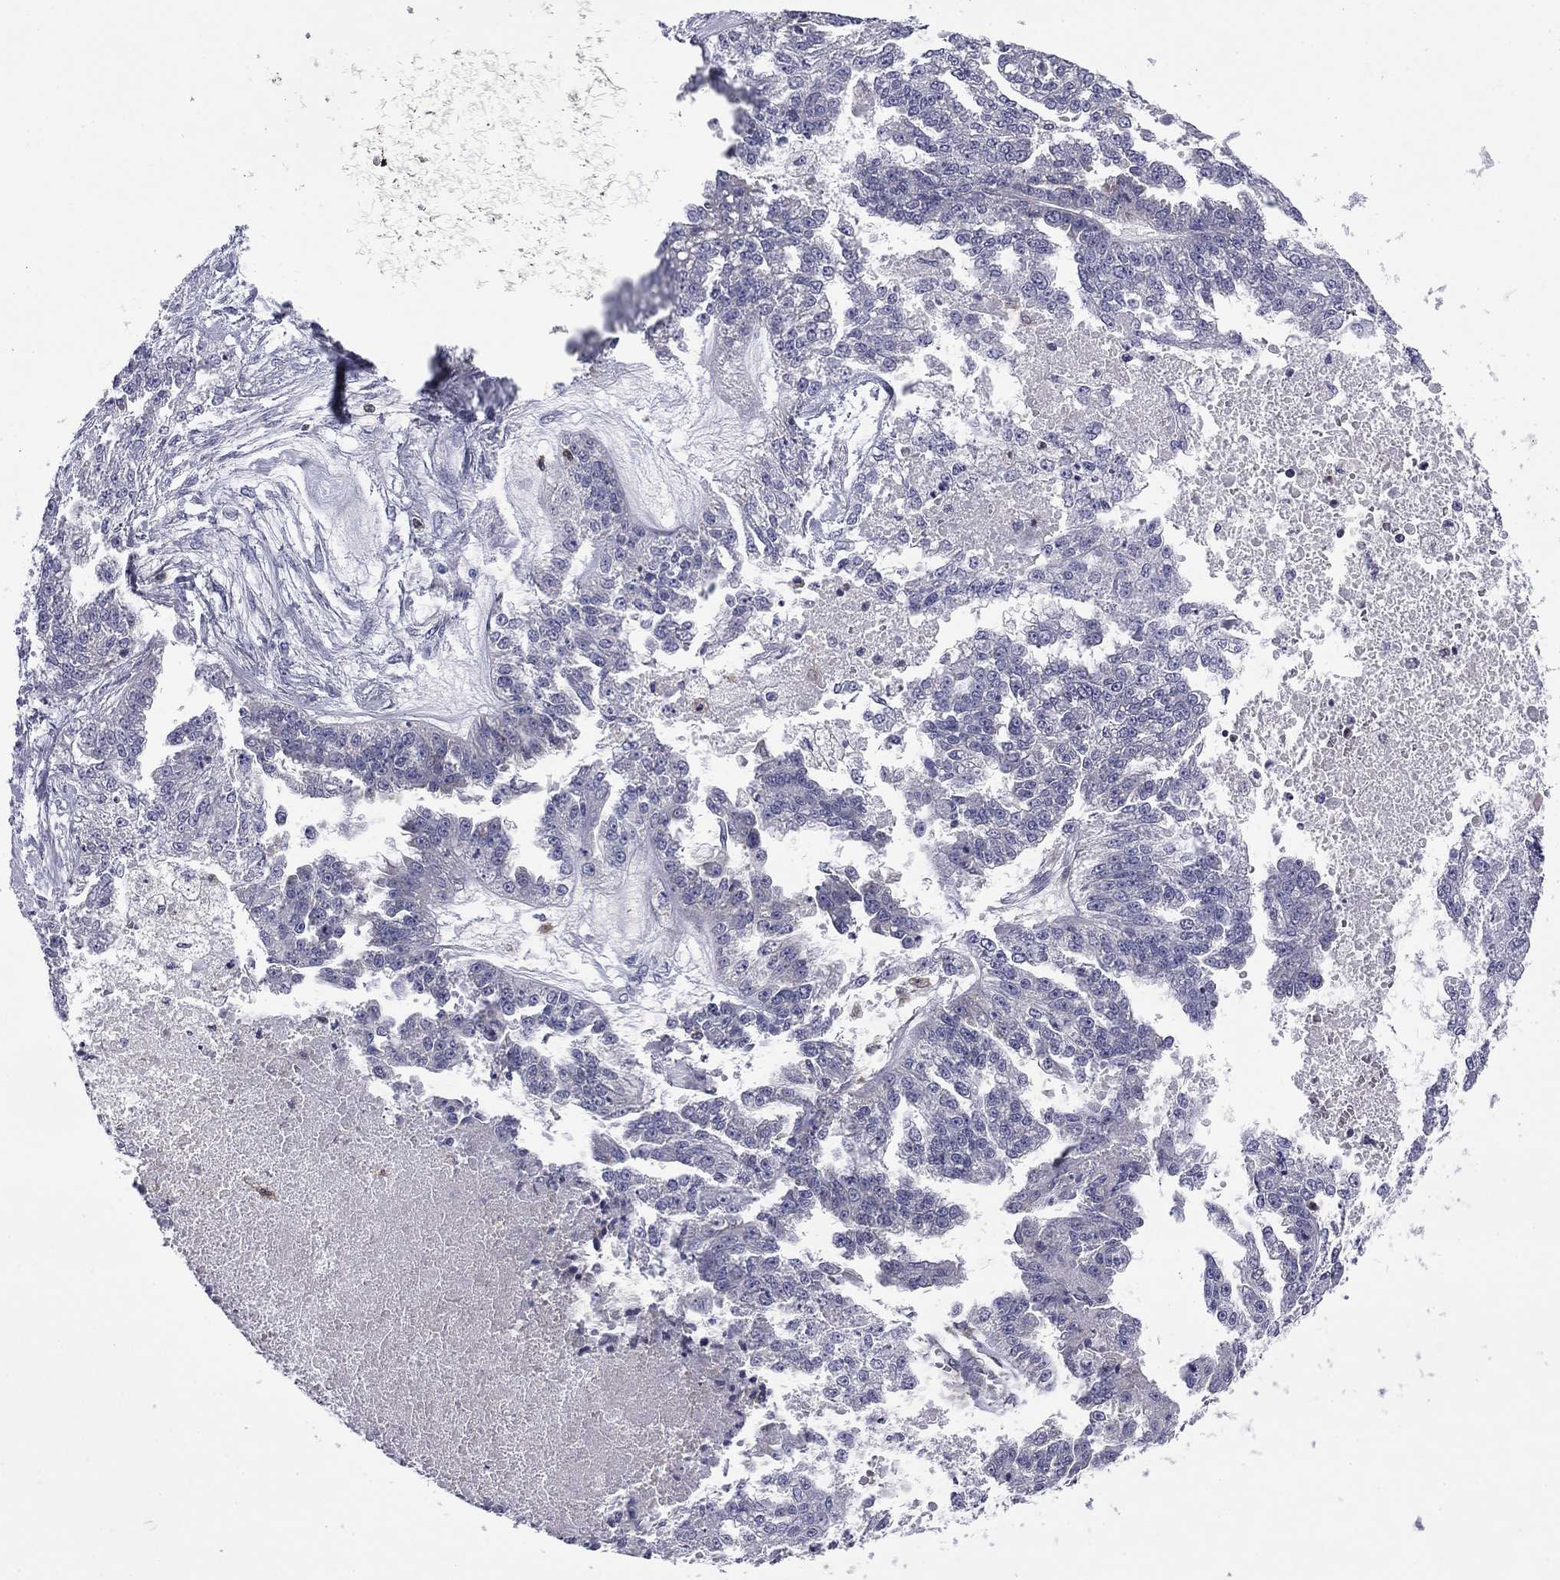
{"staining": {"intensity": "negative", "quantity": "none", "location": "none"}, "tissue": "ovarian cancer", "cell_type": "Tumor cells", "image_type": "cancer", "snomed": [{"axis": "morphology", "description": "Cystadenocarcinoma, serous, NOS"}, {"axis": "topography", "description": "Ovary"}], "caption": "Ovarian serous cystadenocarcinoma stained for a protein using immunohistochemistry (IHC) displays no expression tumor cells.", "gene": "ARHGAP45", "patient": {"sex": "female", "age": 58}}